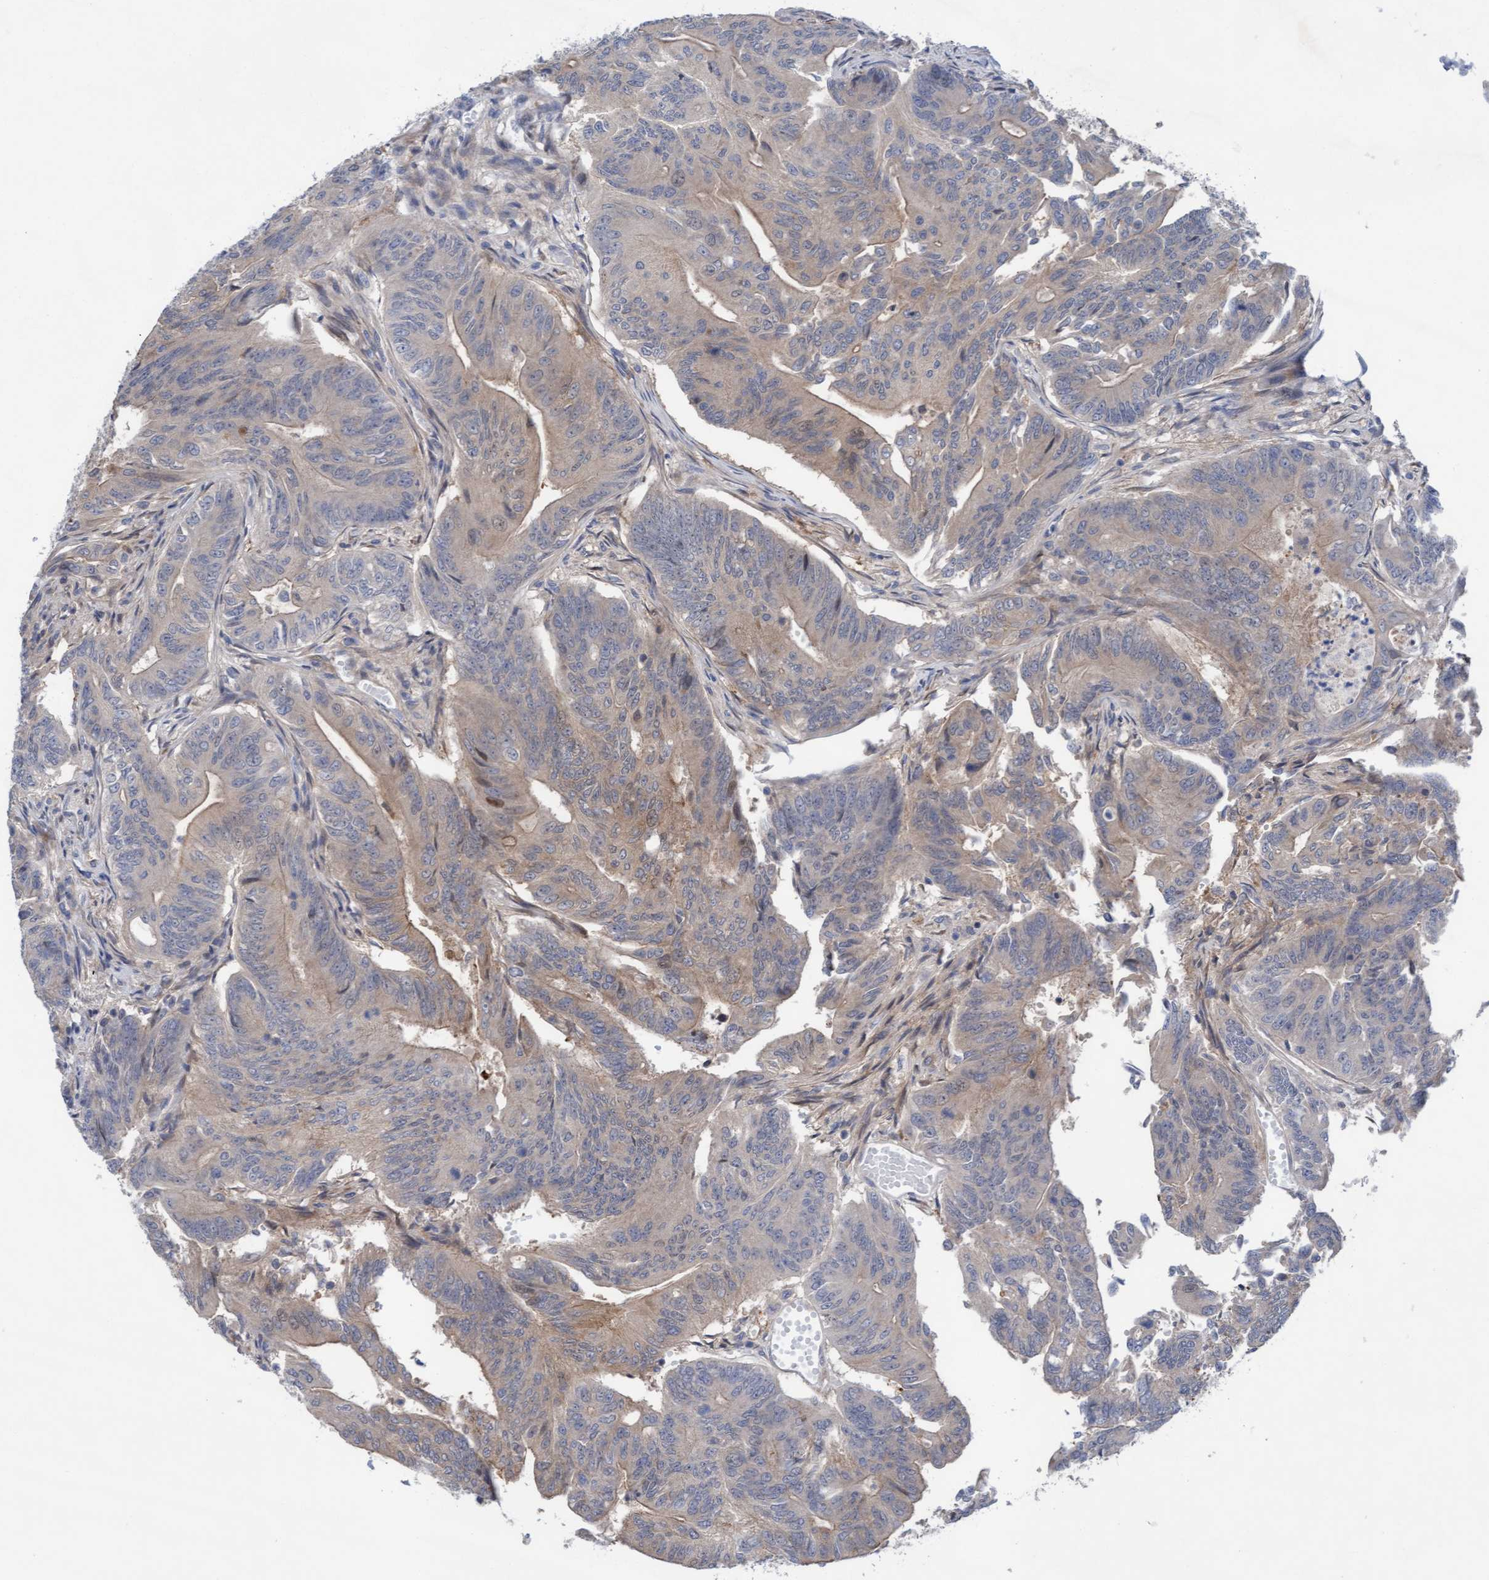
{"staining": {"intensity": "weak", "quantity": "25%-75%", "location": "cytoplasmic/membranous"}, "tissue": "colorectal cancer", "cell_type": "Tumor cells", "image_type": "cancer", "snomed": [{"axis": "morphology", "description": "Adenoma, NOS"}, {"axis": "morphology", "description": "Adenocarcinoma, NOS"}, {"axis": "topography", "description": "Colon"}], "caption": "Protein expression analysis of human colorectal cancer (adenoma) reveals weak cytoplasmic/membranous staining in approximately 25%-75% of tumor cells.", "gene": "PLCD1", "patient": {"sex": "male", "age": 79}}